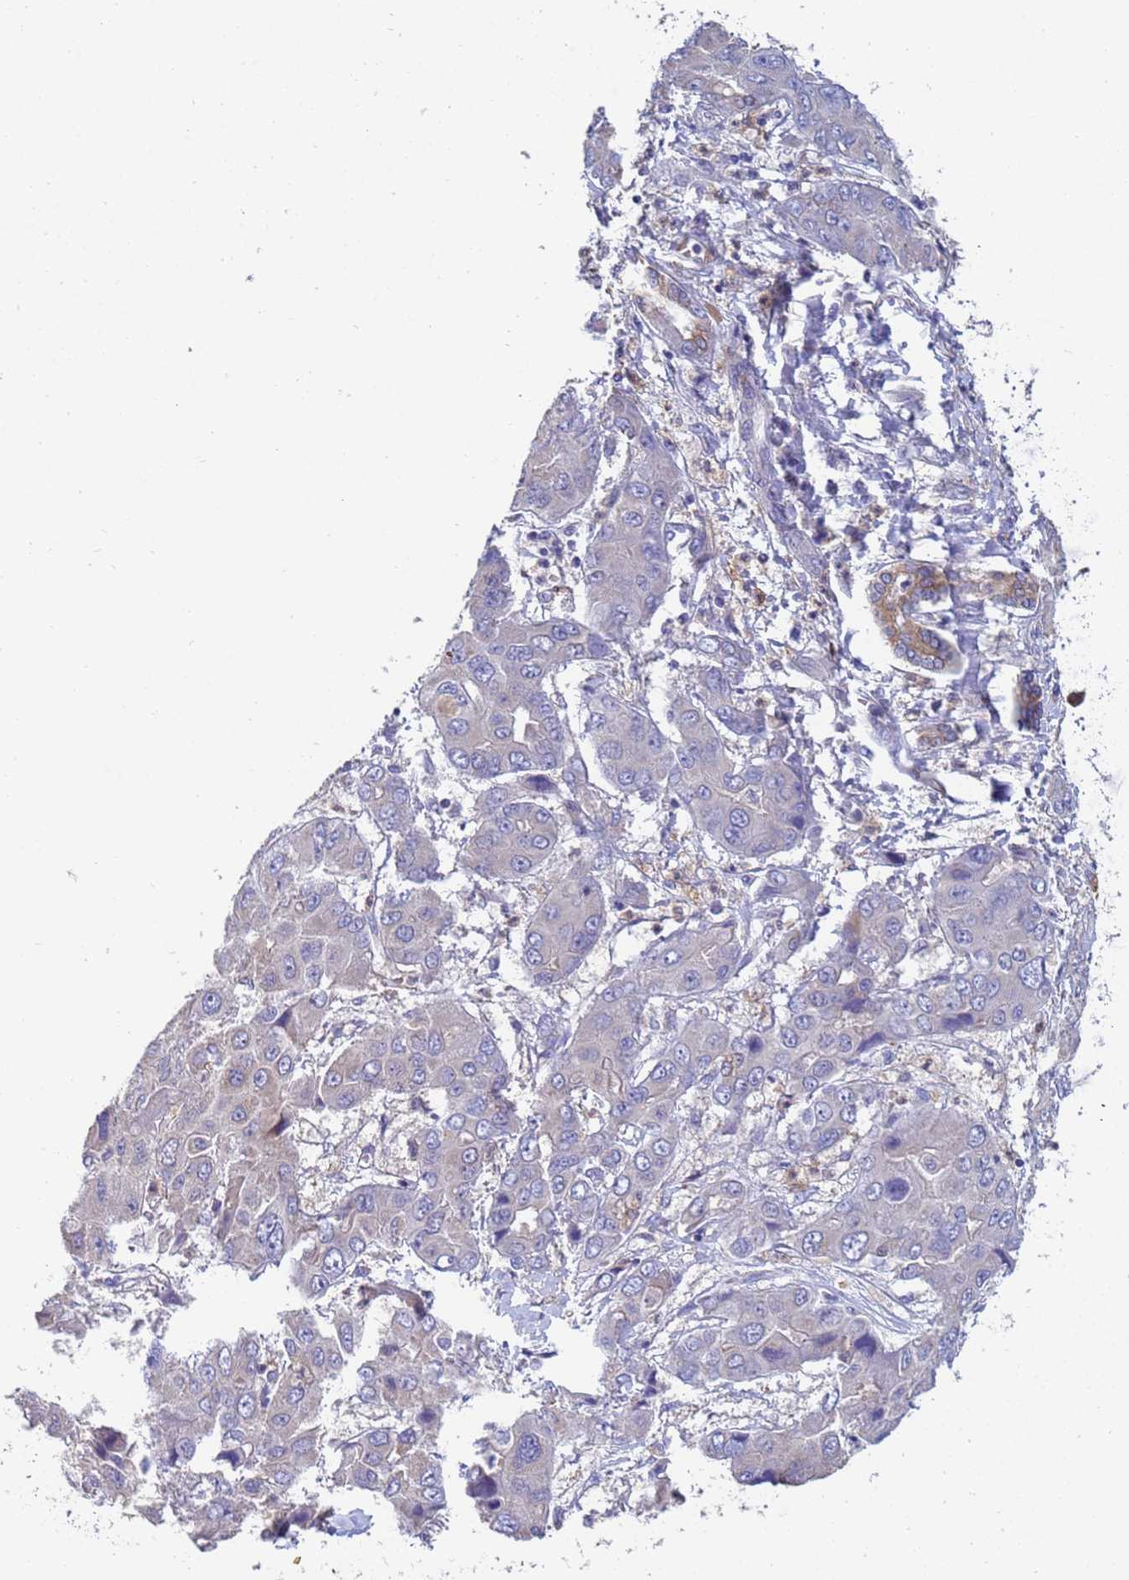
{"staining": {"intensity": "negative", "quantity": "none", "location": "none"}, "tissue": "liver cancer", "cell_type": "Tumor cells", "image_type": "cancer", "snomed": [{"axis": "morphology", "description": "Cholangiocarcinoma"}, {"axis": "topography", "description": "Liver"}], "caption": "Liver cancer (cholangiocarcinoma) was stained to show a protein in brown. There is no significant staining in tumor cells. Nuclei are stained in blue.", "gene": "TTLL11", "patient": {"sex": "male", "age": 67}}